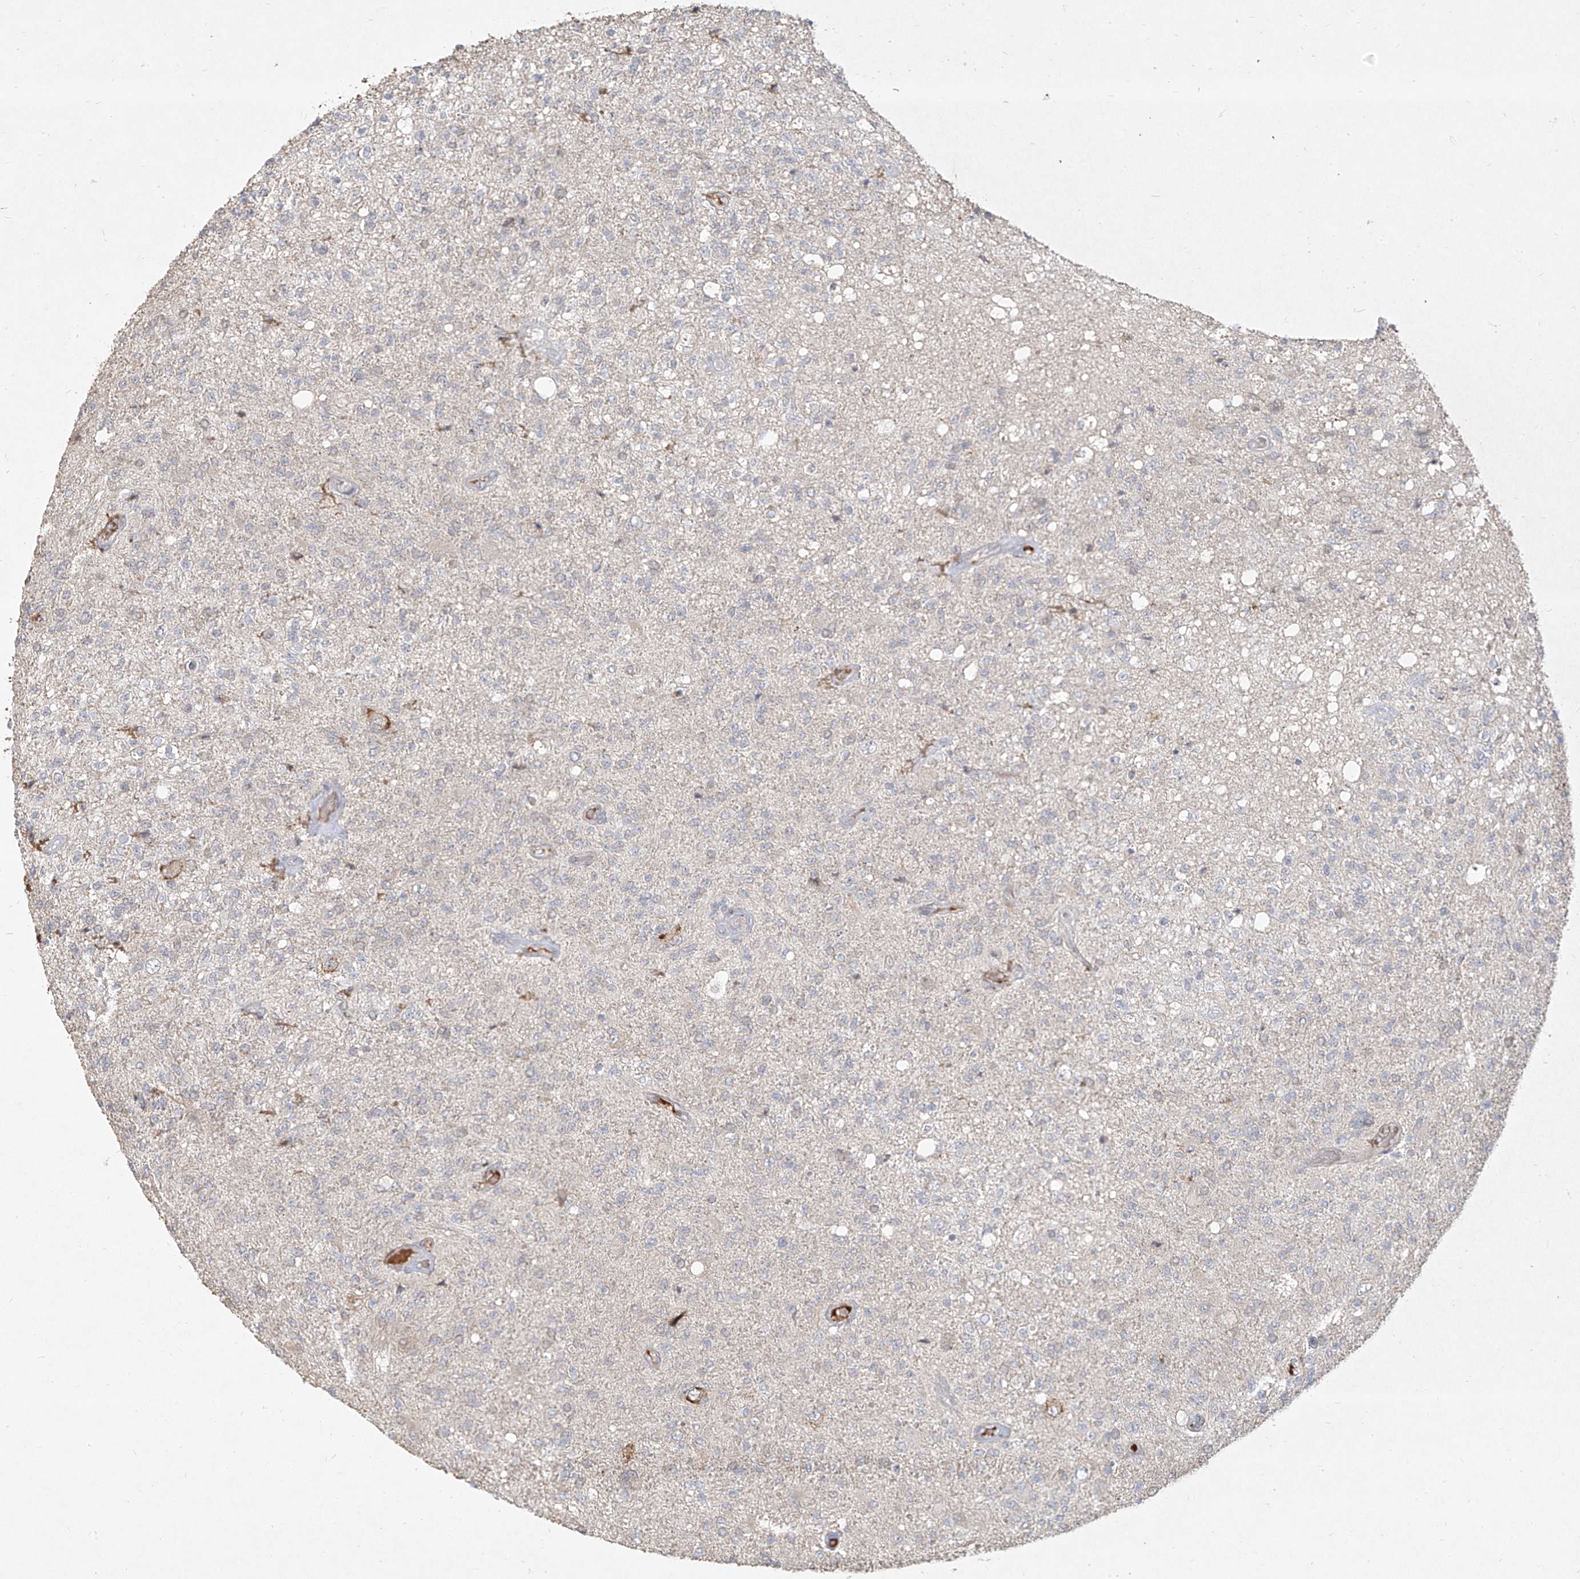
{"staining": {"intensity": "negative", "quantity": "none", "location": "none"}, "tissue": "glioma", "cell_type": "Tumor cells", "image_type": "cancer", "snomed": [{"axis": "morphology", "description": "Normal tissue, NOS"}, {"axis": "morphology", "description": "Glioma, malignant, High grade"}, {"axis": "topography", "description": "Cerebral cortex"}], "caption": "Human glioma stained for a protein using immunohistochemistry exhibits no expression in tumor cells.", "gene": "CD209", "patient": {"sex": "male", "age": 77}}